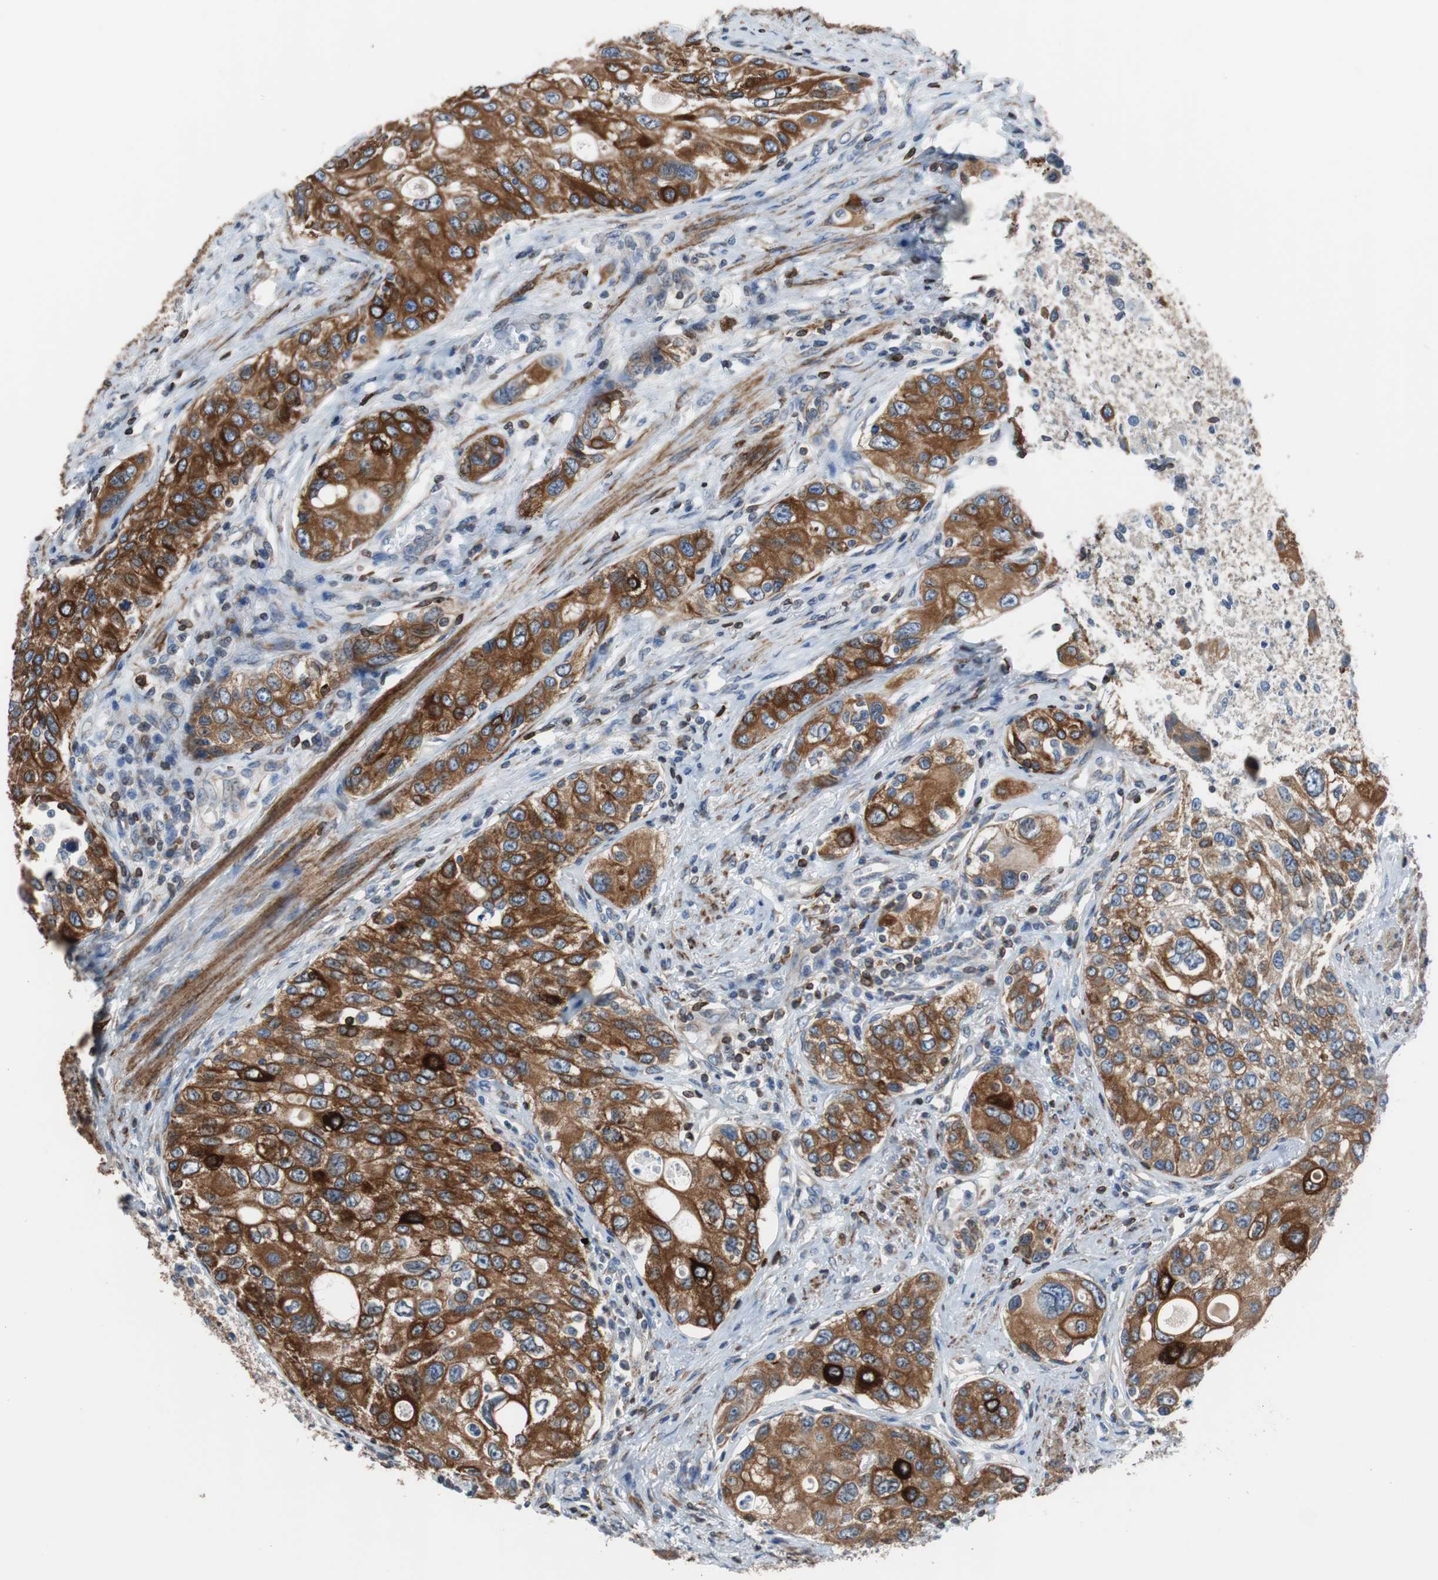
{"staining": {"intensity": "strong", "quantity": ">75%", "location": "cytoplasmic/membranous"}, "tissue": "urothelial cancer", "cell_type": "Tumor cells", "image_type": "cancer", "snomed": [{"axis": "morphology", "description": "Urothelial carcinoma, High grade"}, {"axis": "topography", "description": "Urinary bladder"}], "caption": "Urothelial carcinoma (high-grade) tissue demonstrates strong cytoplasmic/membranous positivity in about >75% of tumor cells", "gene": "PBXIP1", "patient": {"sex": "female", "age": 56}}